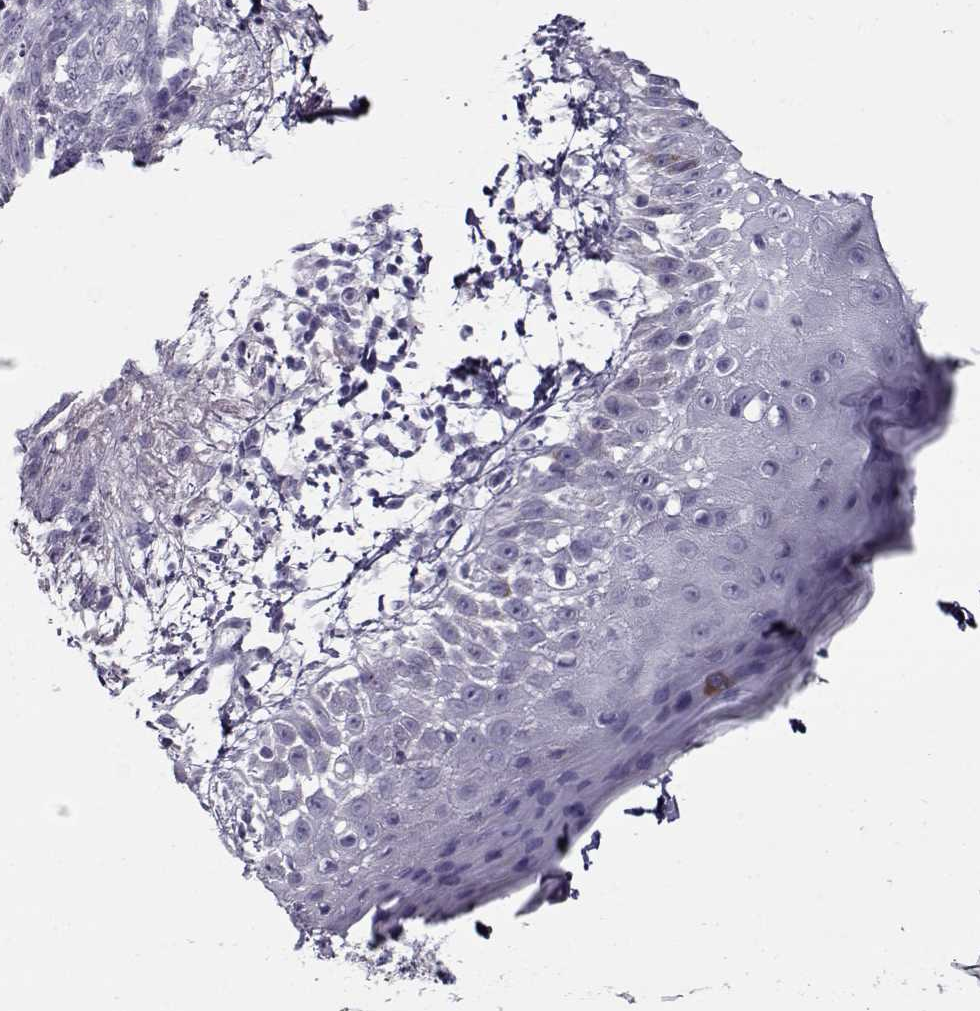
{"staining": {"intensity": "negative", "quantity": "none", "location": "none"}, "tissue": "skin cancer", "cell_type": "Tumor cells", "image_type": "cancer", "snomed": [{"axis": "morphology", "description": "Normal tissue, NOS"}, {"axis": "morphology", "description": "Basal cell carcinoma"}, {"axis": "topography", "description": "Skin"}], "caption": "The immunohistochemistry (IHC) image has no significant positivity in tumor cells of skin basal cell carcinoma tissue.", "gene": "GAGE2A", "patient": {"sex": "male", "age": 84}}